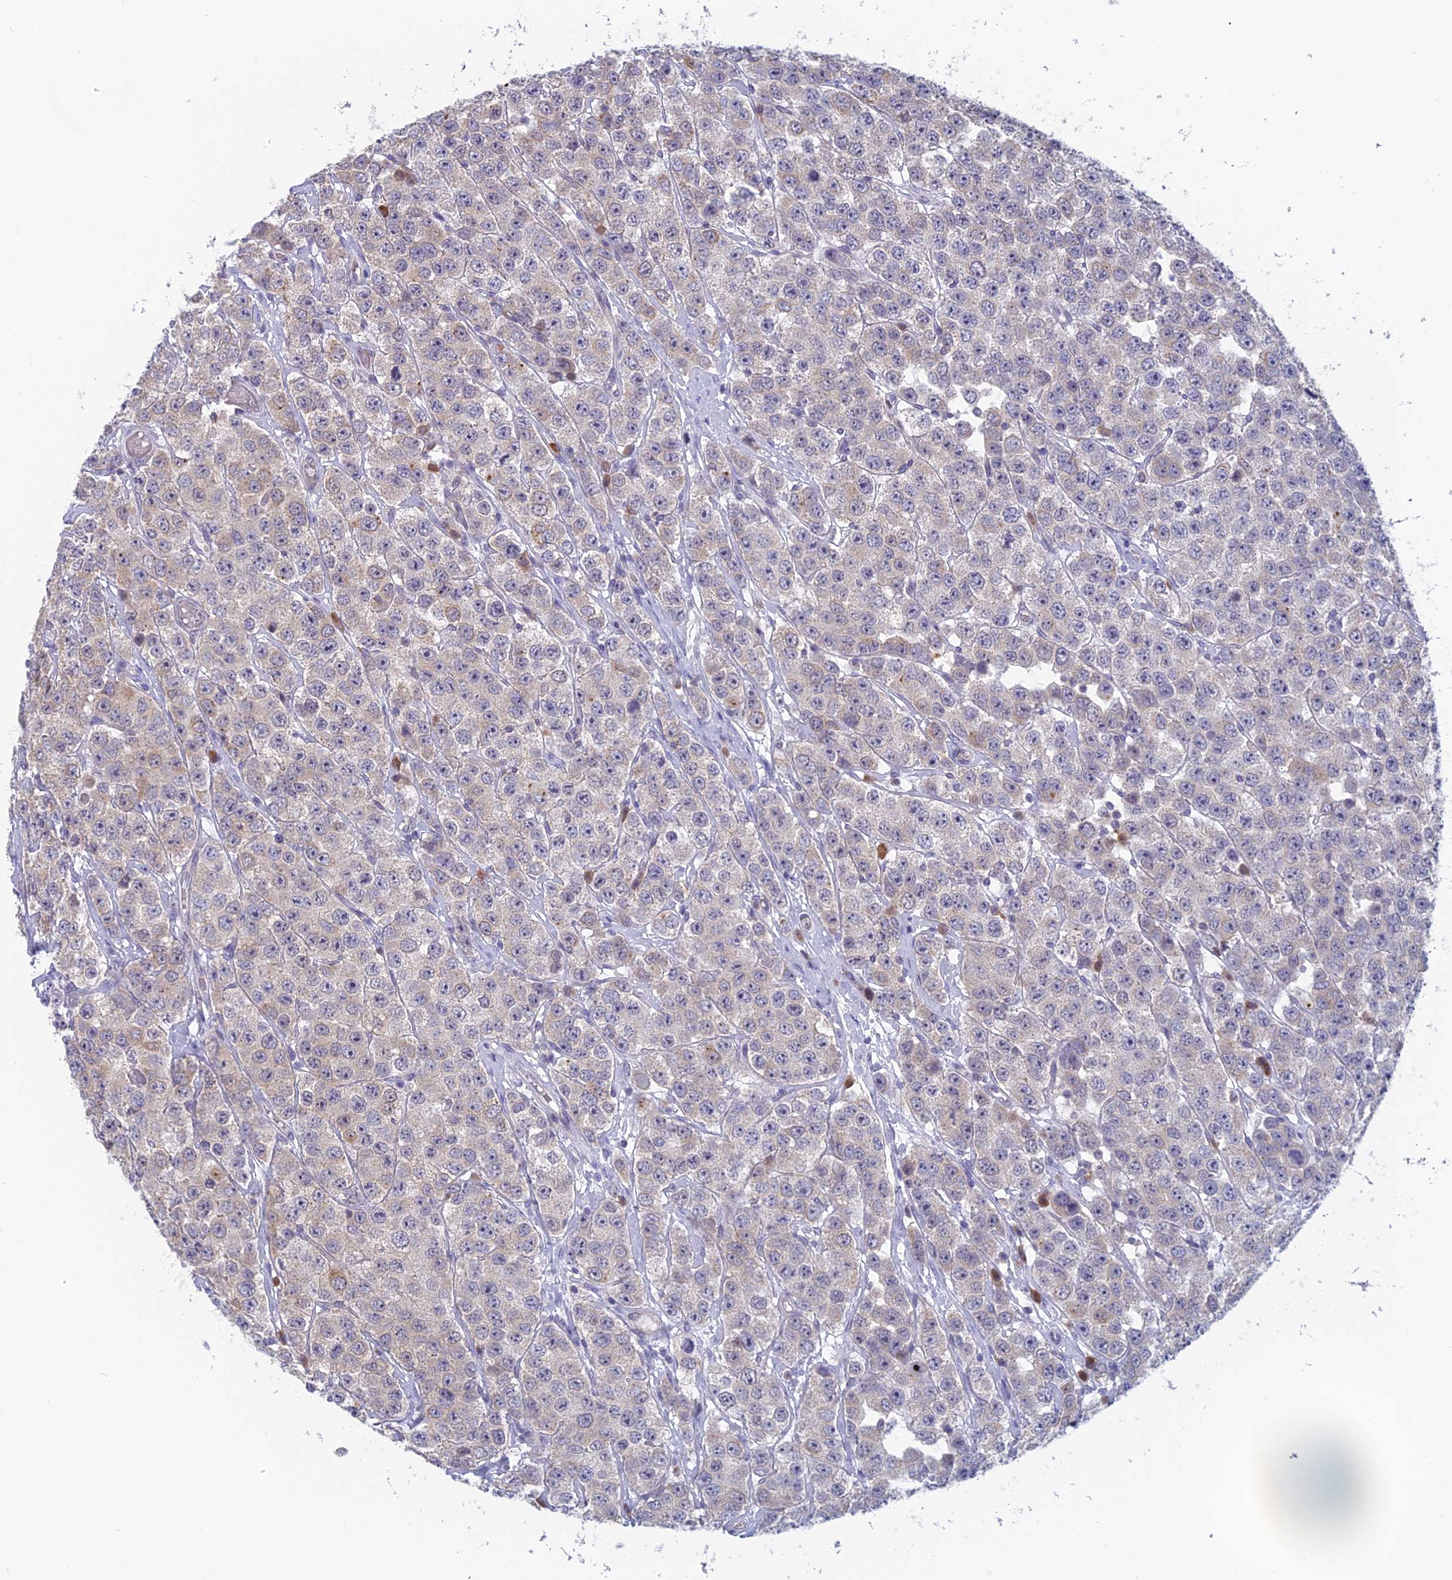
{"staining": {"intensity": "negative", "quantity": "none", "location": "none"}, "tissue": "testis cancer", "cell_type": "Tumor cells", "image_type": "cancer", "snomed": [{"axis": "morphology", "description": "Seminoma, NOS"}, {"axis": "topography", "description": "Testis"}], "caption": "Tumor cells are negative for protein expression in human testis cancer (seminoma). (Stains: DAB immunohistochemistry with hematoxylin counter stain, Microscopy: brightfield microscopy at high magnification).", "gene": "MRI1", "patient": {"sex": "male", "age": 28}}